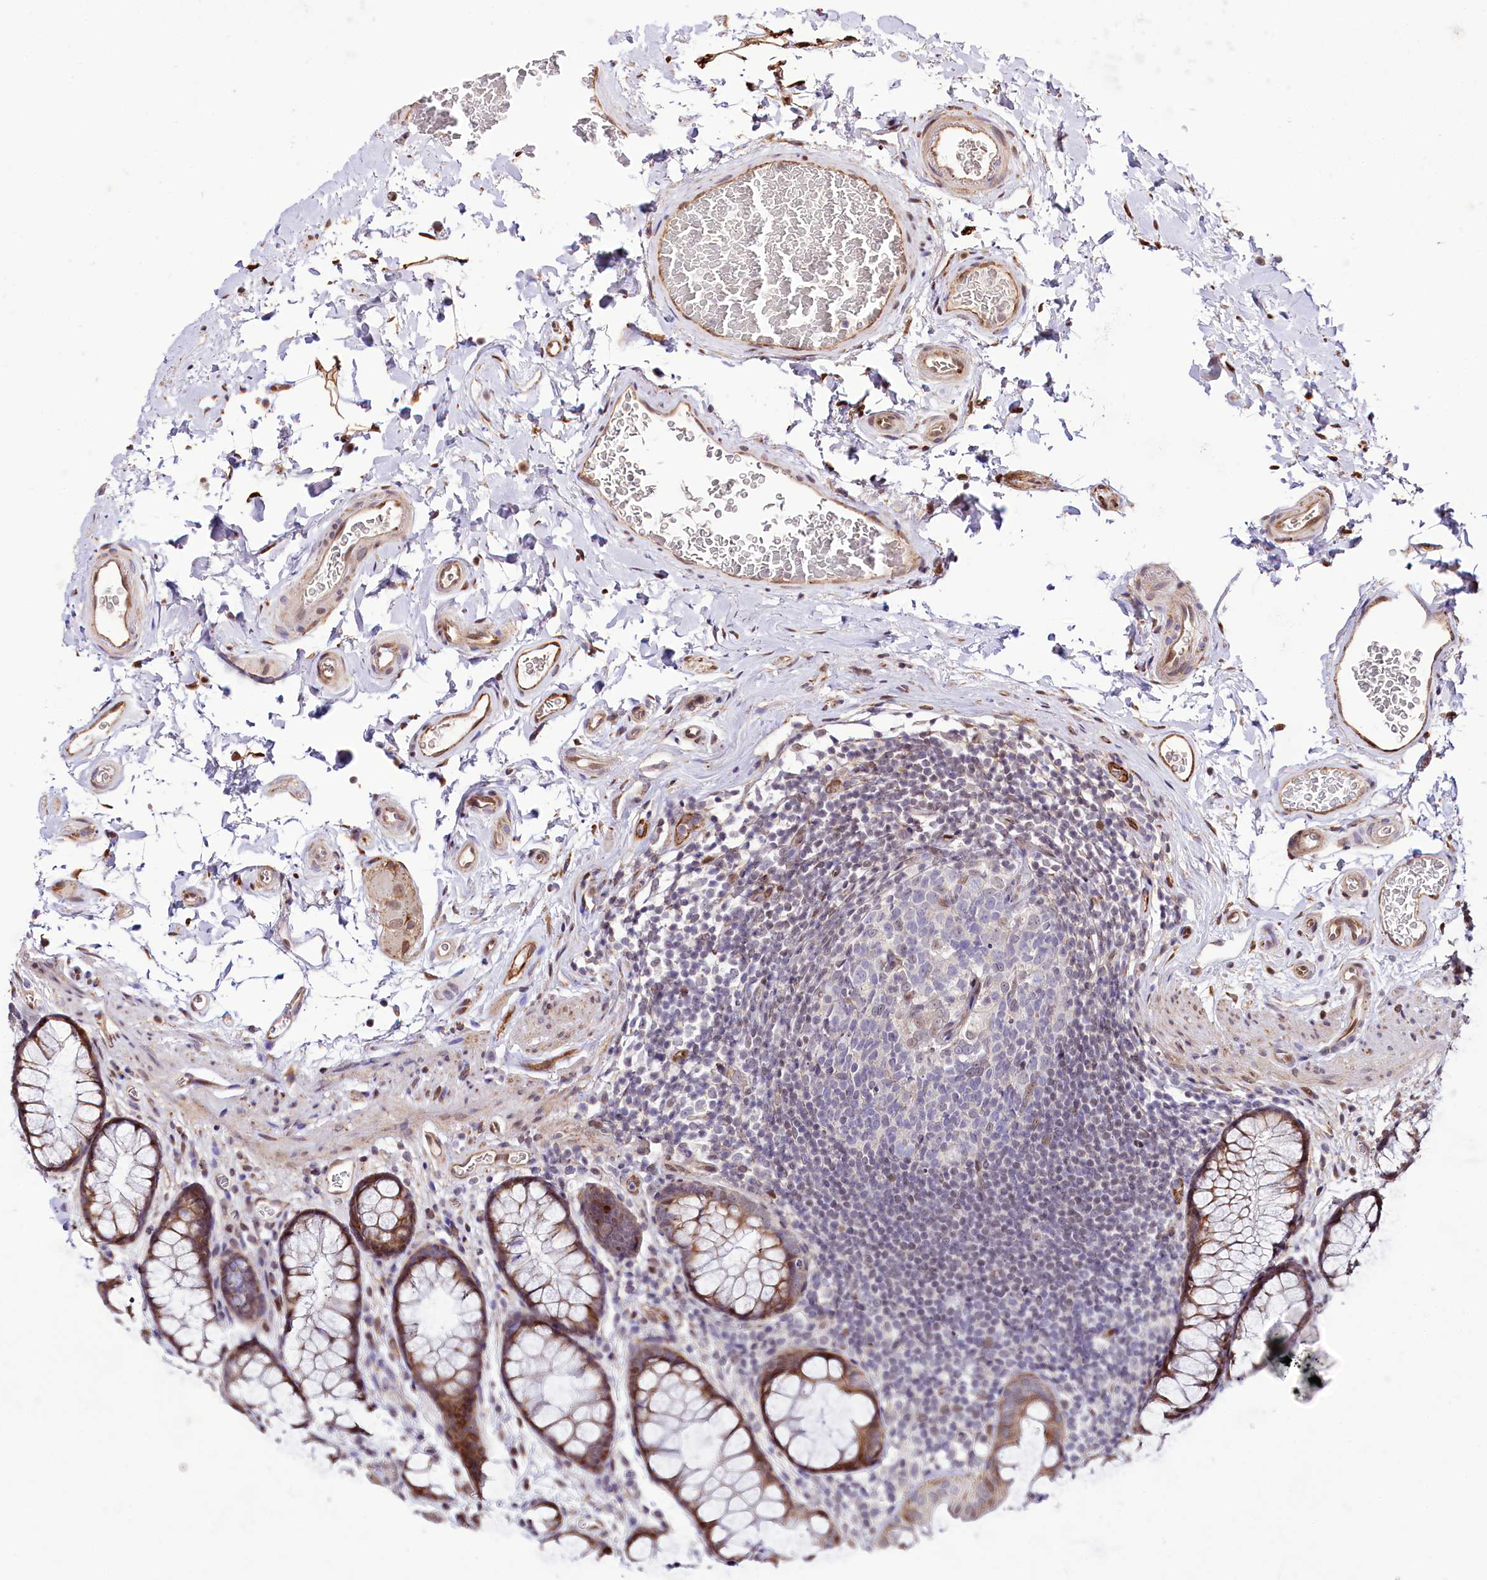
{"staining": {"intensity": "moderate", "quantity": ">75%", "location": "cytoplasmic/membranous"}, "tissue": "colon", "cell_type": "Endothelial cells", "image_type": "normal", "snomed": [{"axis": "morphology", "description": "Normal tissue, NOS"}, {"axis": "topography", "description": "Colon"}], "caption": "An IHC histopathology image of benign tissue is shown. Protein staining in brown shows moderate cytoplasmic/membranous positivity in colon within endothelial cells.", "gene": "CUTC", "patient": {"sex": "female", "age": 82}}